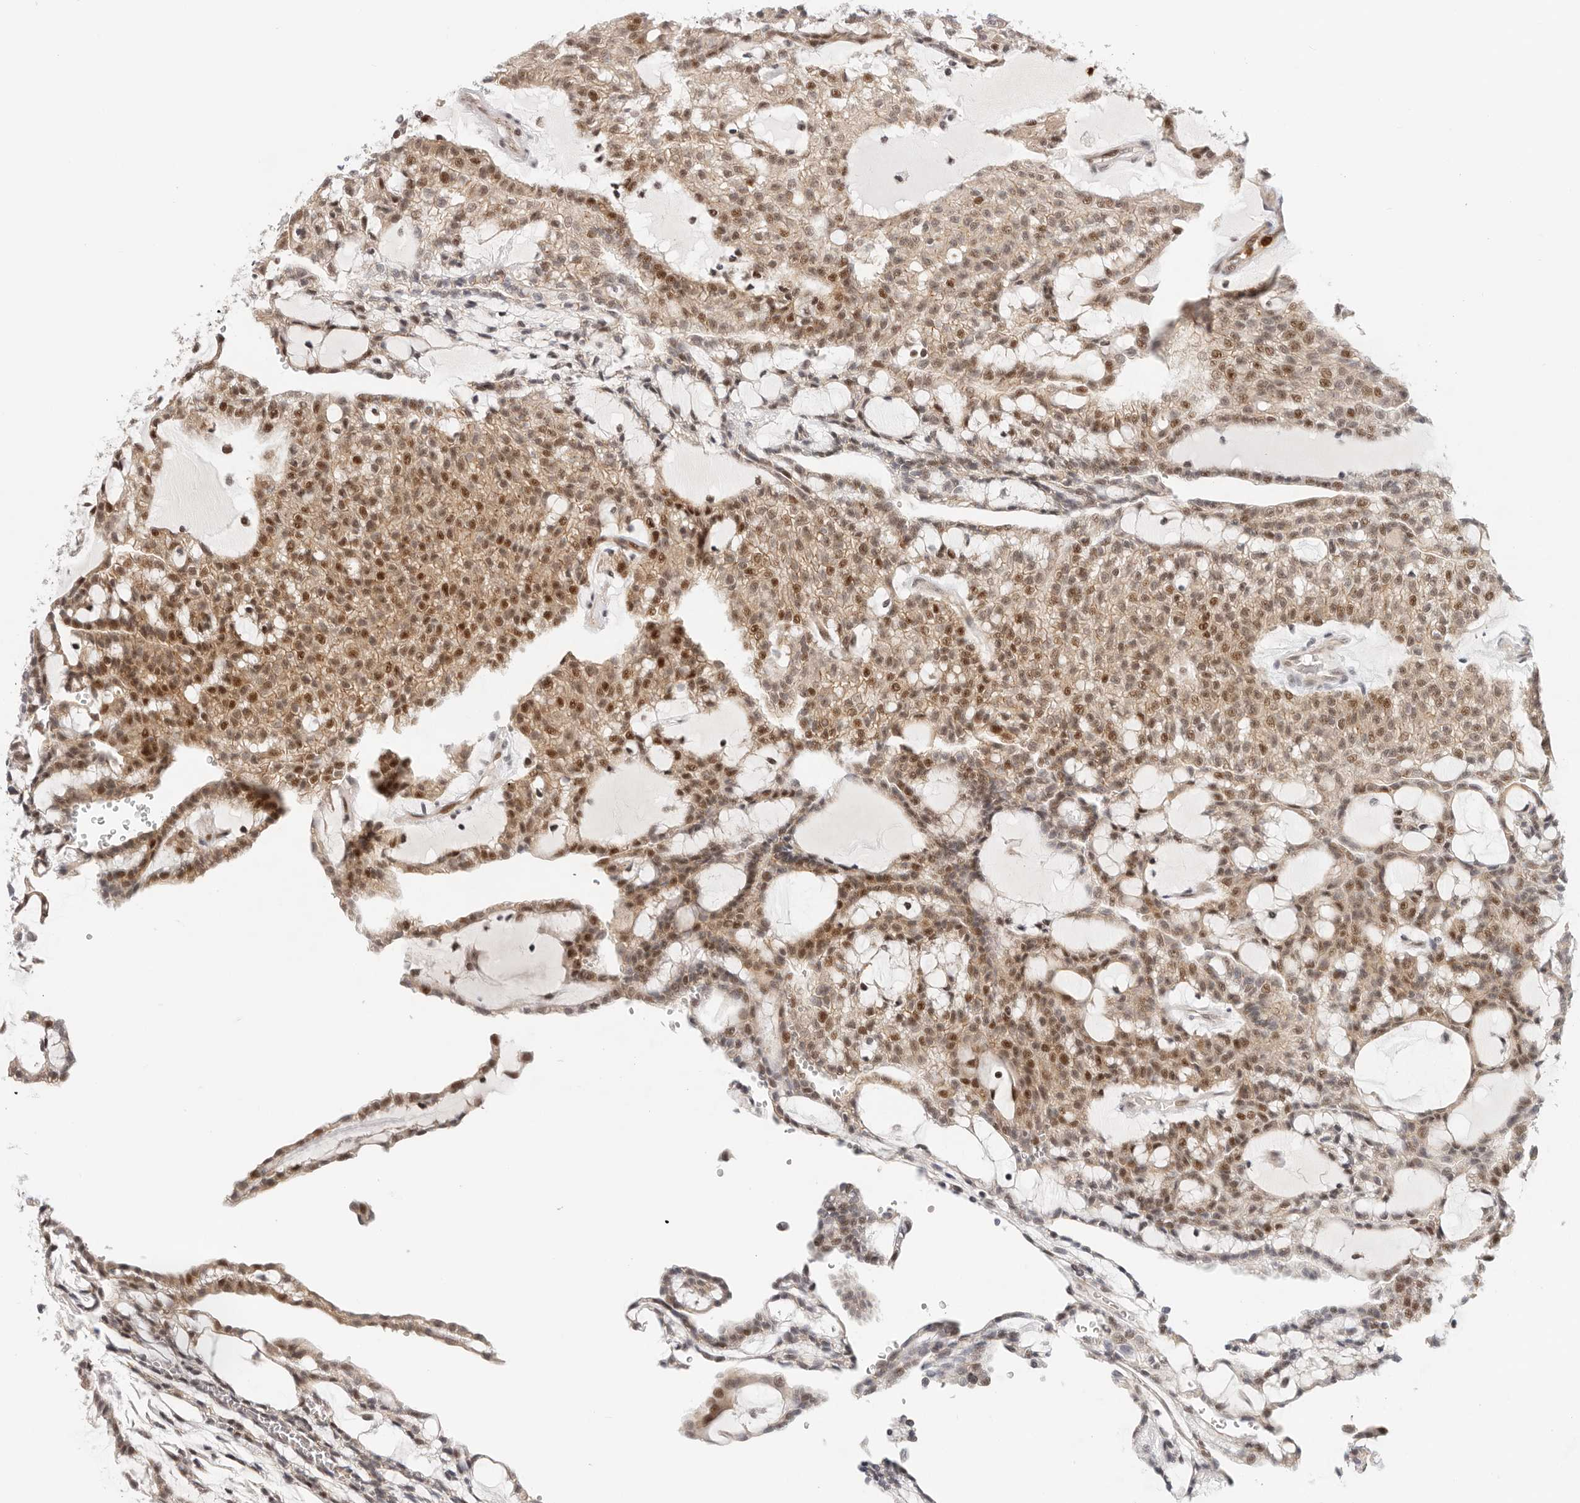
{"staining": {"intensity": "moderate", "quantity": ">75%", "location": "cytoplasmic/membranous,nuclear"}, "tissue": "renal cancer", "cell_type": "Tumor cells", "image_type": "cancer", "snomed": [{"axis": "morphology", "description": "Adenocarcinoma, NOS"}, {"axis": "topography", "description": "Kidney"}], "caption": "Immunohistochemical staining of human renal cancer (adenocarcinoma) demonstrates medium levels of moderate cytoplasmic/membranous and nuclear protein expression in approximately >75% of tumor cells. Immunohistochemistry stains the protein of interest in brown and the nuclei are stained blue.", "gene": "AFDN", "patient": {"sex": "male", "age": 63}}